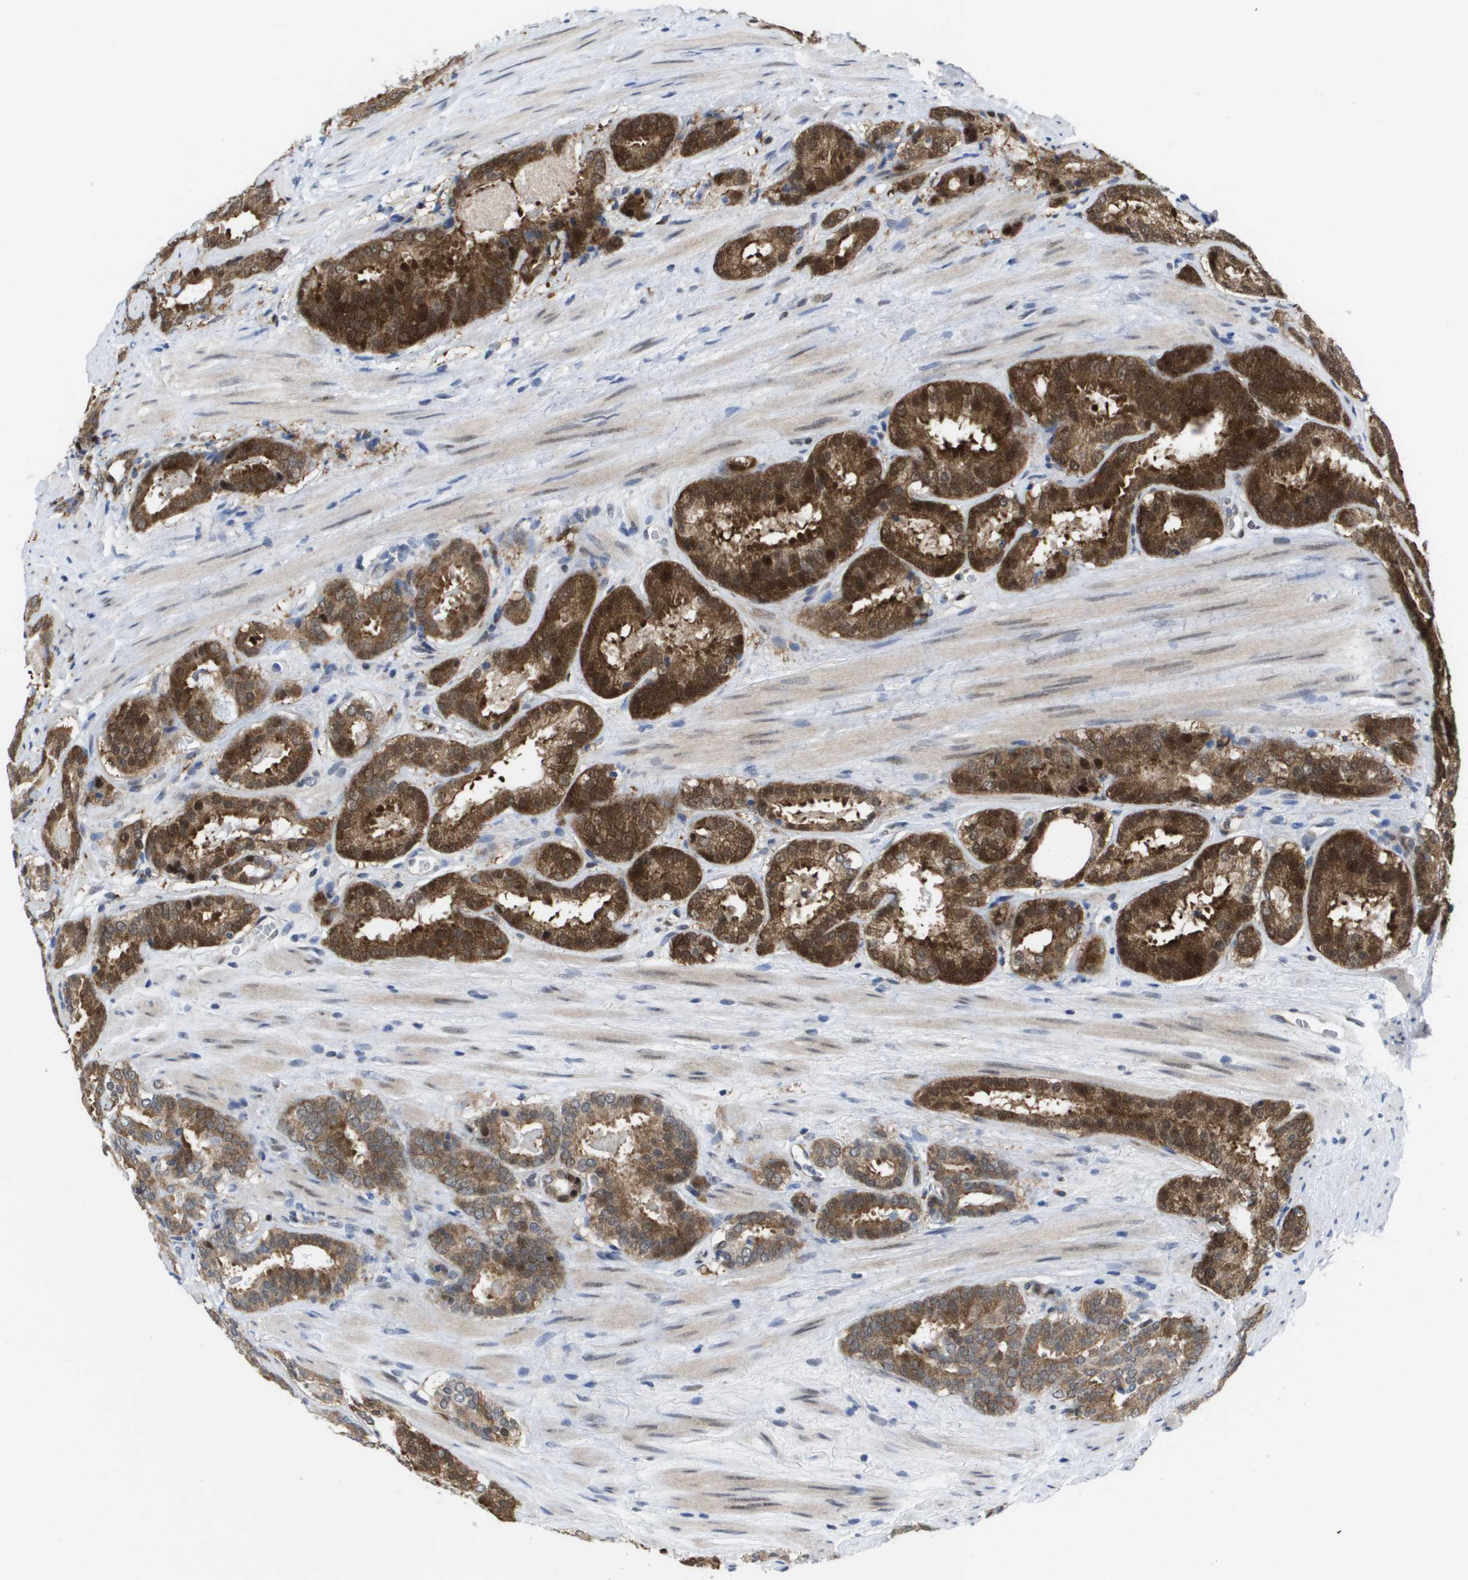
{"staining": {"intensity": "strong", "quantity": ">75%", "location": "cytoplasmic/membranous,nuclear"}, "tissue": "prostate cancer", "cell_type": "Tumor cells", "image_type": "cancer", "snomed": [{"axis": "morphology", "description": "Adenocarcinoma, Low grade"}, {"axis": "topography", "description": "Prostate"}], "caption": "This micrograph shows prostate cancer stained with IHC to label a protein in brown. The cytoplasmic/membranous and nuclear of tumor cells show strong positivity for the protein. Nuclei are counter-stained blue.", "gene": "FKBP4", "patient": {"sex": "male", "age": 69}}